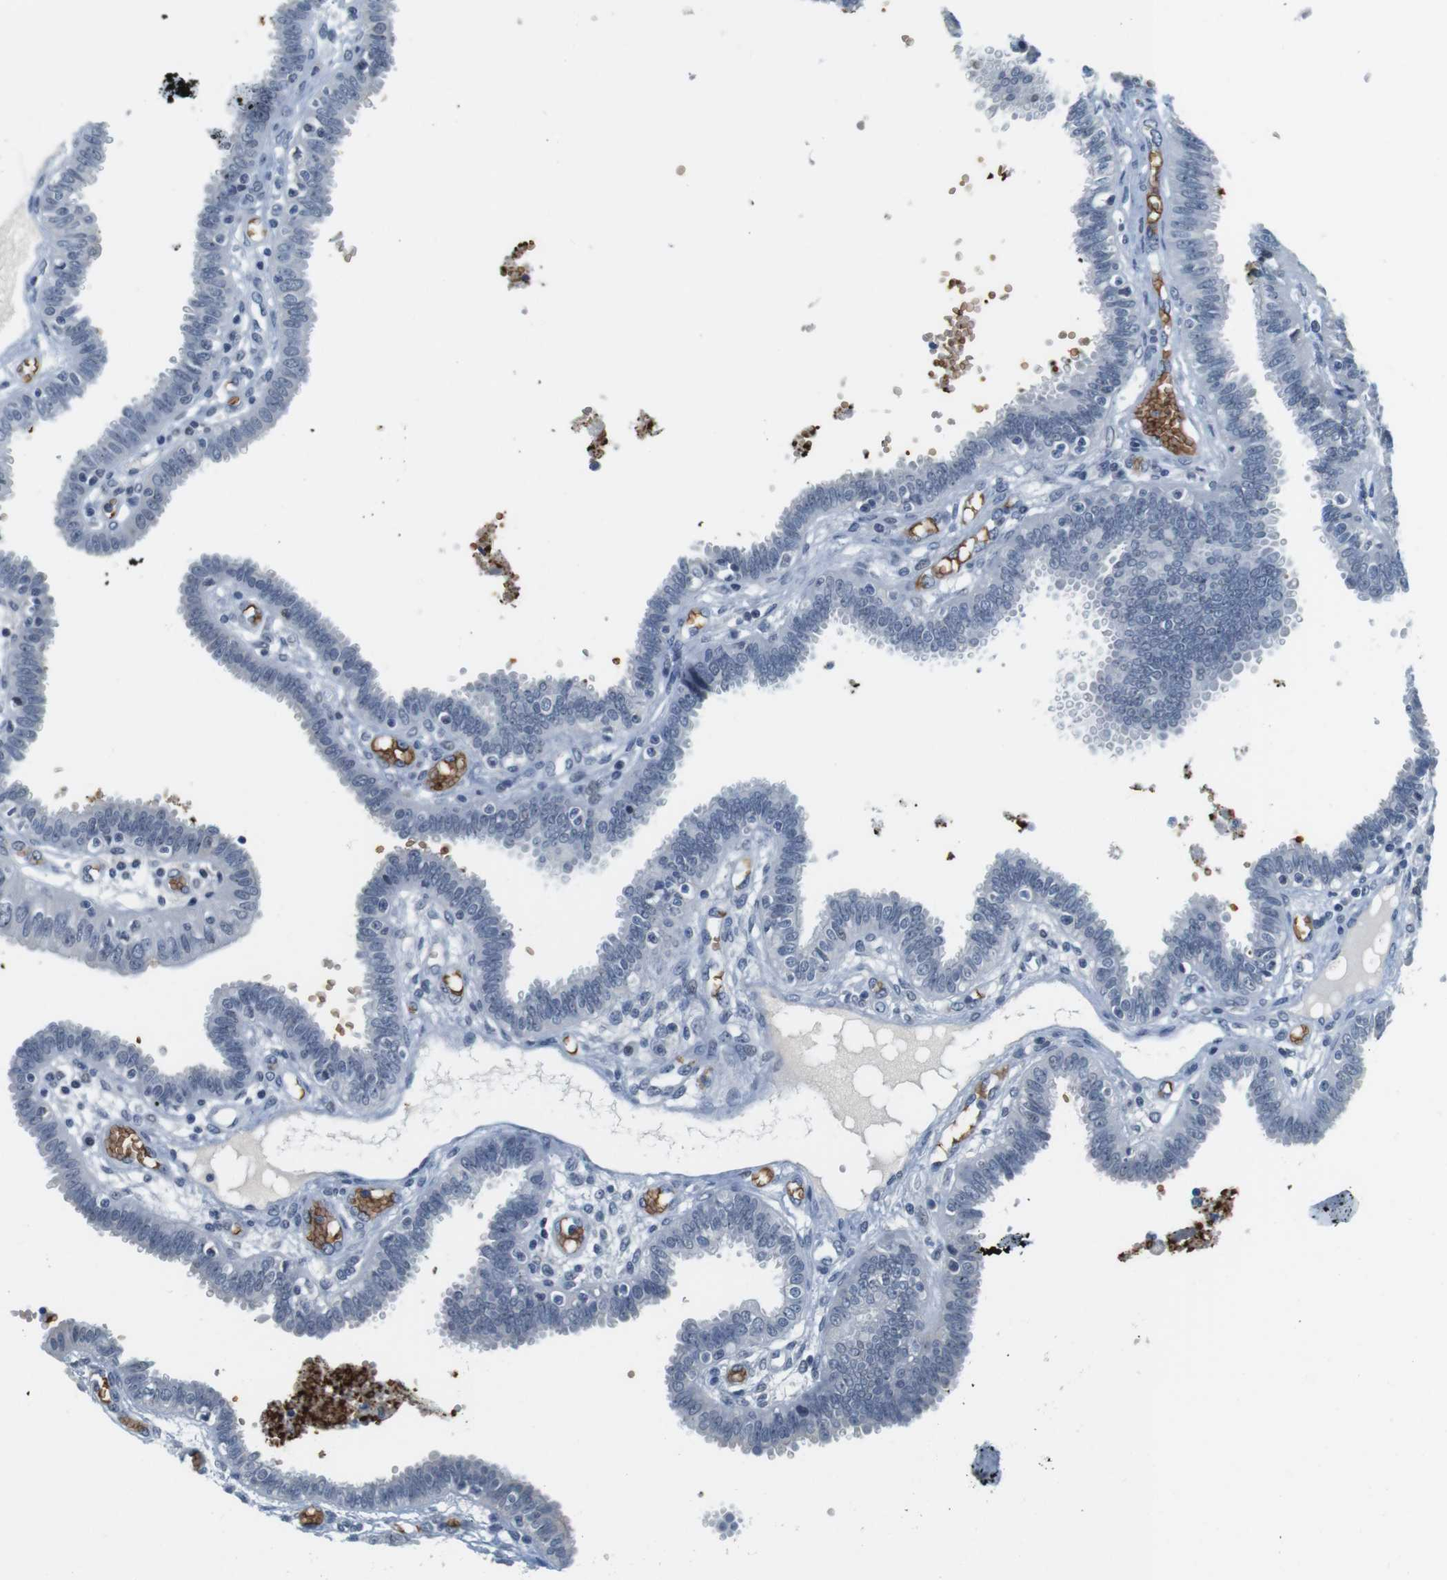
{"staining": {"intensity": "negative", "quantity": "none", "location": "none"}, "tissue": "fallopian tube", "cell_type": "Glandular cells", "image_type": "normal", "snomed": [{"axis": "morphology", "description": "Normal tissue, NOS"}, {"axis": "topography", "description": "Fallopian tube"}], "caption": "IHC image of unremarkable fallopian tube: fallopian tube stained with DAB displays no significant protein positivity in glandular cells.", "gene": "SLC4A1", "patient": {"sex": "female", "age": 32}}